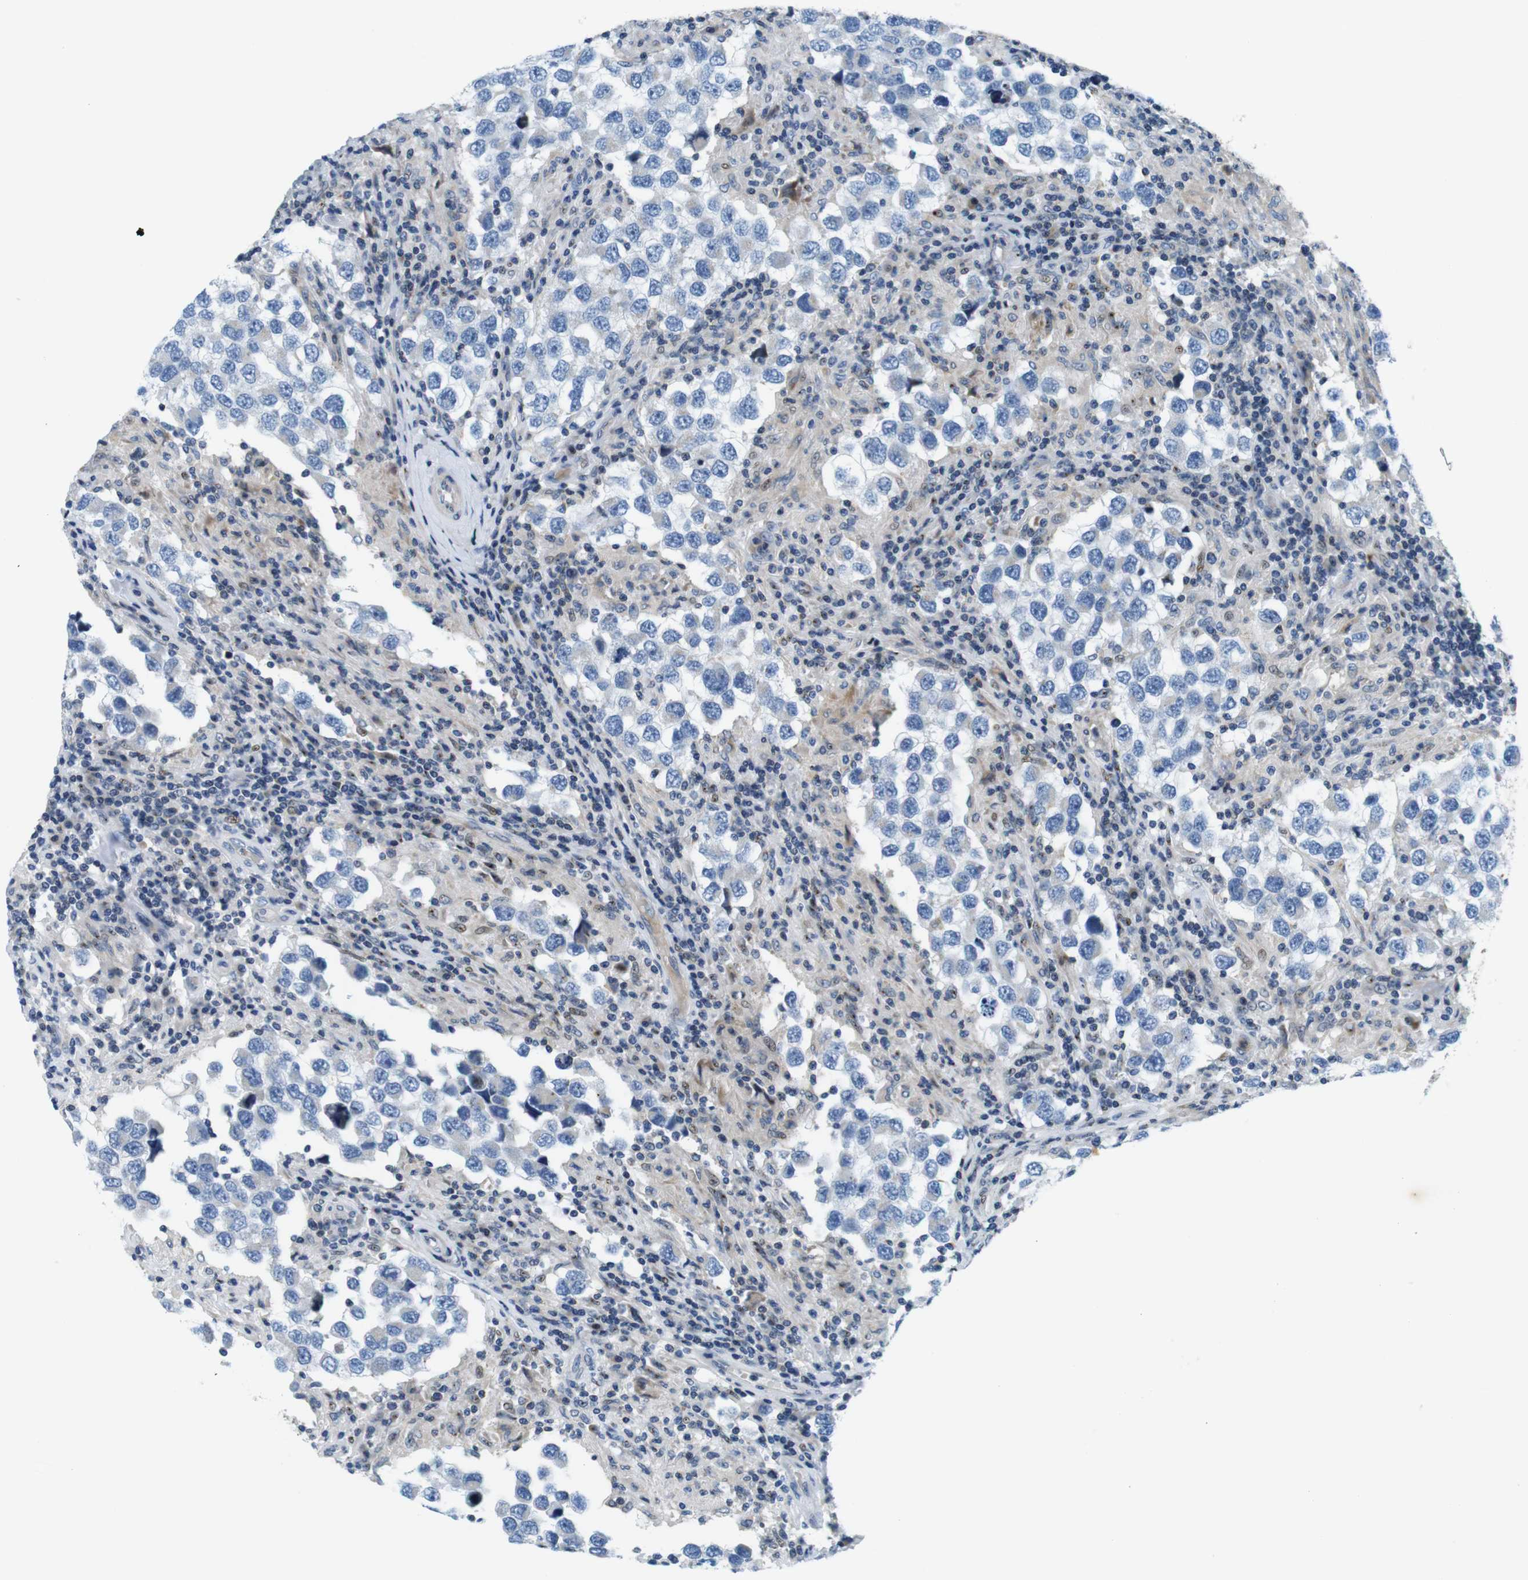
{"staining": {"intensity": "weak", "quantity": "<25%", "location": "cytoplasmic/membranous"}, "tissue": "testis cancer", "cell_type": "Tumor cells", "image_type": "cancer", "snomed": [{"axis": "morphology", "description": "Carcinoma, Embryonal, NOS"}, {"axis": "topography", "description": "Testis"}], "caption": "IHC micrograph of testis embryonal carcinoma stained for a protein (brown), which displays no staining in tumor cells.", "gene": "ZDHHC3", "patient": {"sex": "male", "age": 21}}